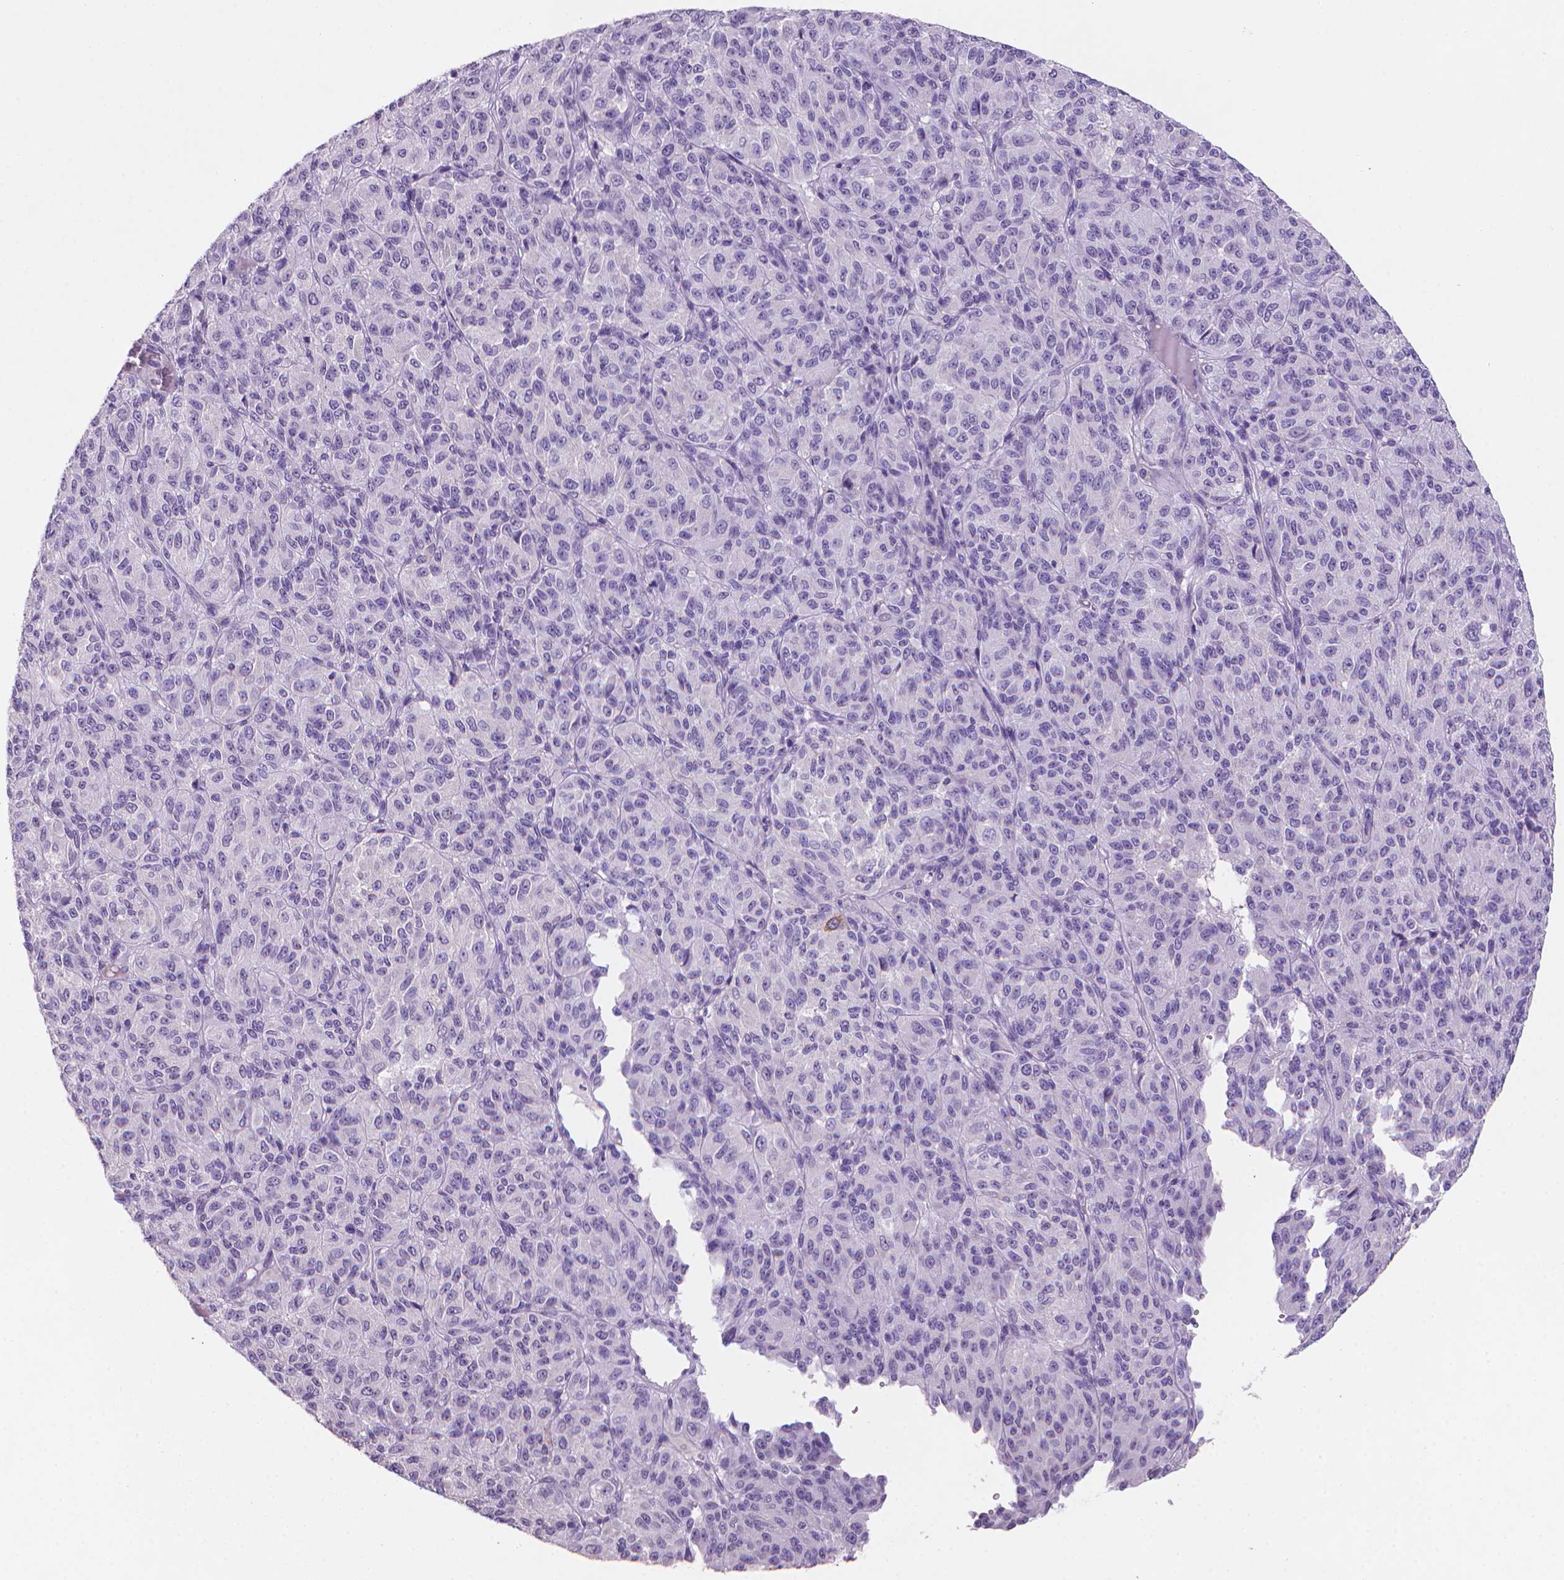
{"staining": {"intensity": "negative", "quantity": "none", "location": "none"}, "tissue": "melanoma", "cell_type": "Tumor cells", "image_type": "cancer", "snomed": [{"axis": "morphology", "description": "Malignant melanoma, Metastatic site"}, {"axis": "topography", "description": "Brain"}], "caption": "The photomicrograph demonstrates no staining of tumor cells in malignant melanoma (metastatic site). Brightfield microscopy of immunohistochemistry stained with DAB (3,3'-diaminobenzidine) (brown) and hematoxylin (blue), captured at high magnification.", "gene": "MUC1", "patient": {"sex": "female", "age": 56}}